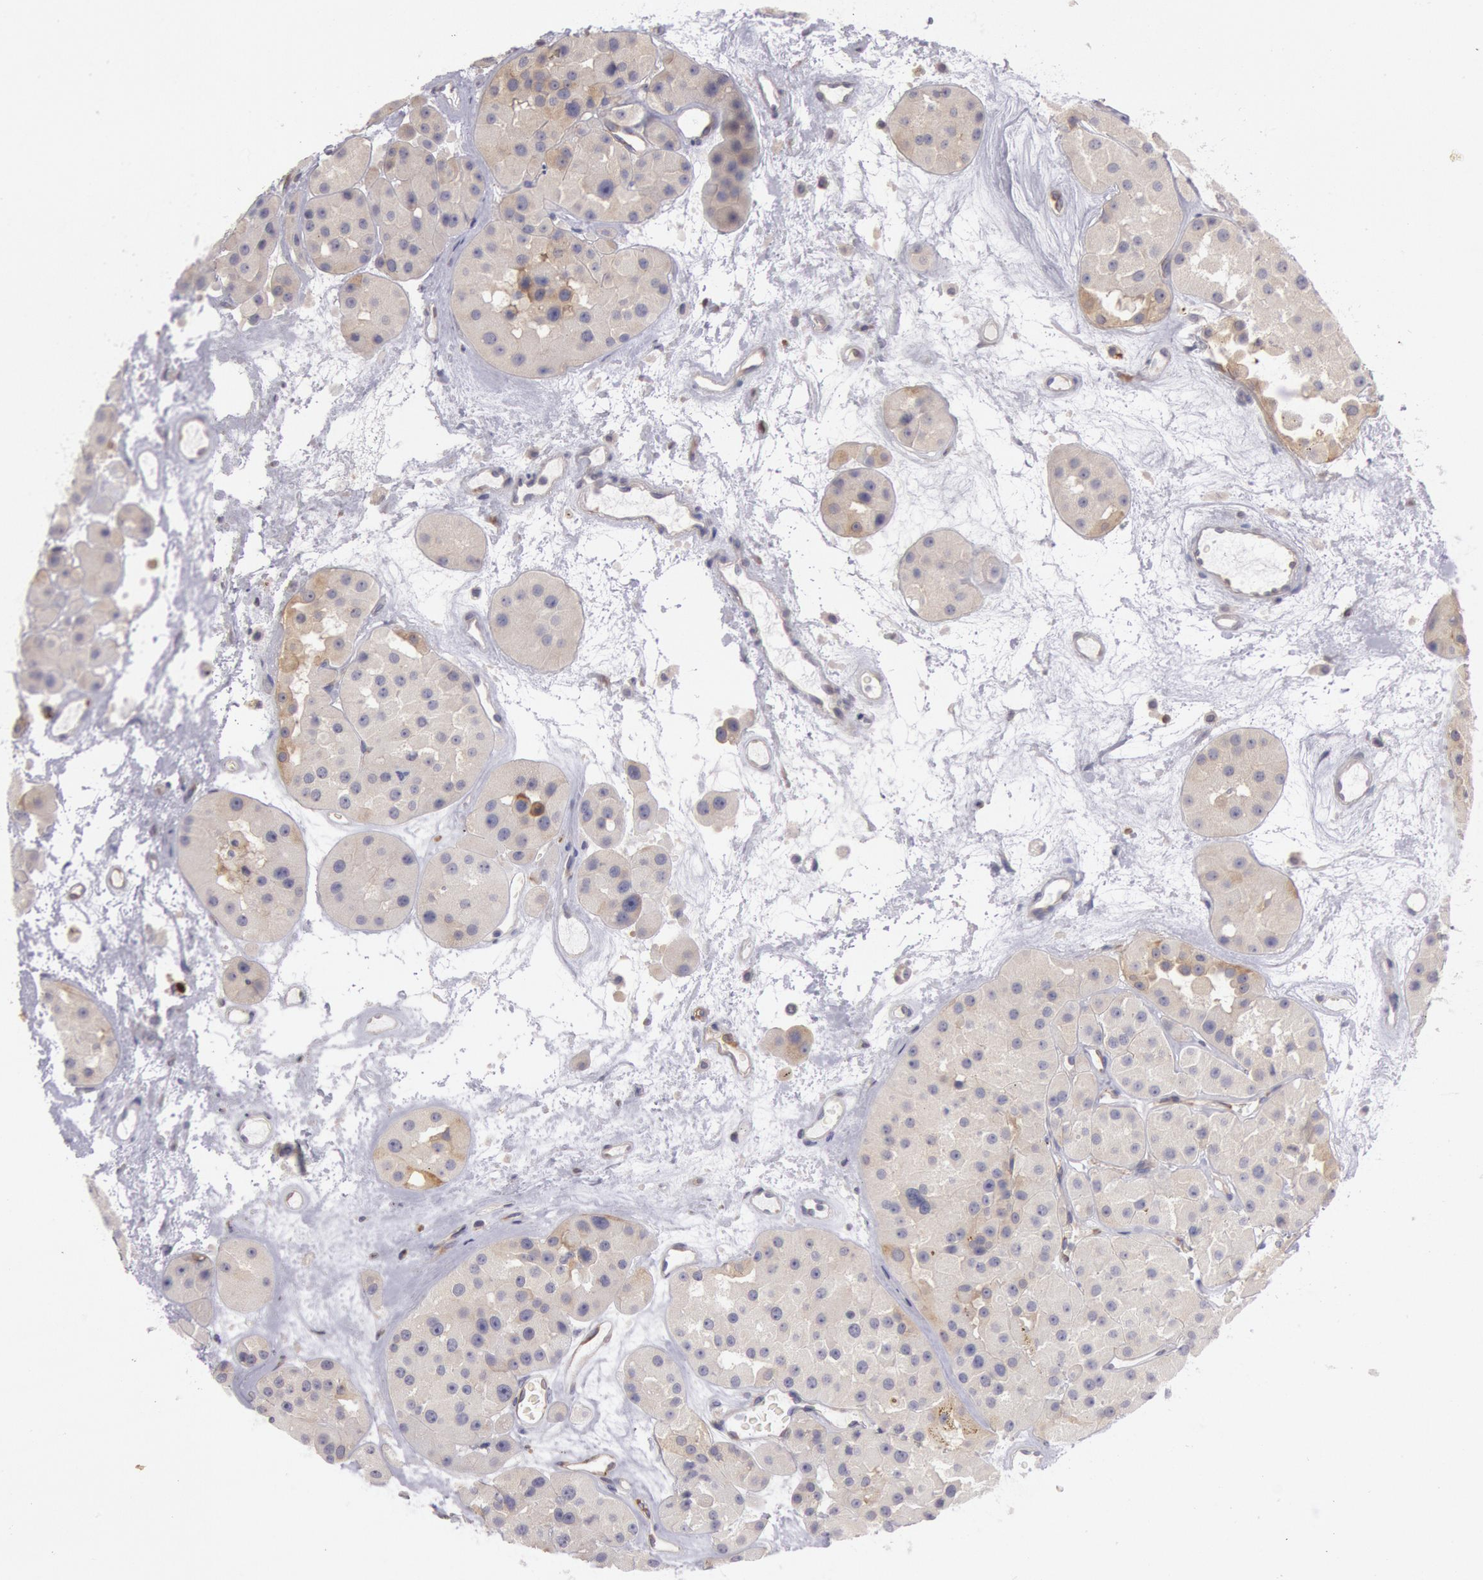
{"staining": {"intensity": "weak", "quantity": ">75%", "location": "cytoplasmic/membranous"}, "tissue": "renal cancer", "cell_type": "Tumor cells", "image_type": "cancer", "snomed": [{"axis": "morphology", "description": "Adenocarcinoma, uncertain malignant potential"}, {"axis": "topography", "description": "Kidney"}], "caption": "The image shows a brown stain indicating the presence of a protein in the cytoplasmic/membranous of tumor cells in adenocarcinoma,  uncertain malignant potential (renal).", "gene": "NMT2", "patient": {"sex": "male", "age": 63}}